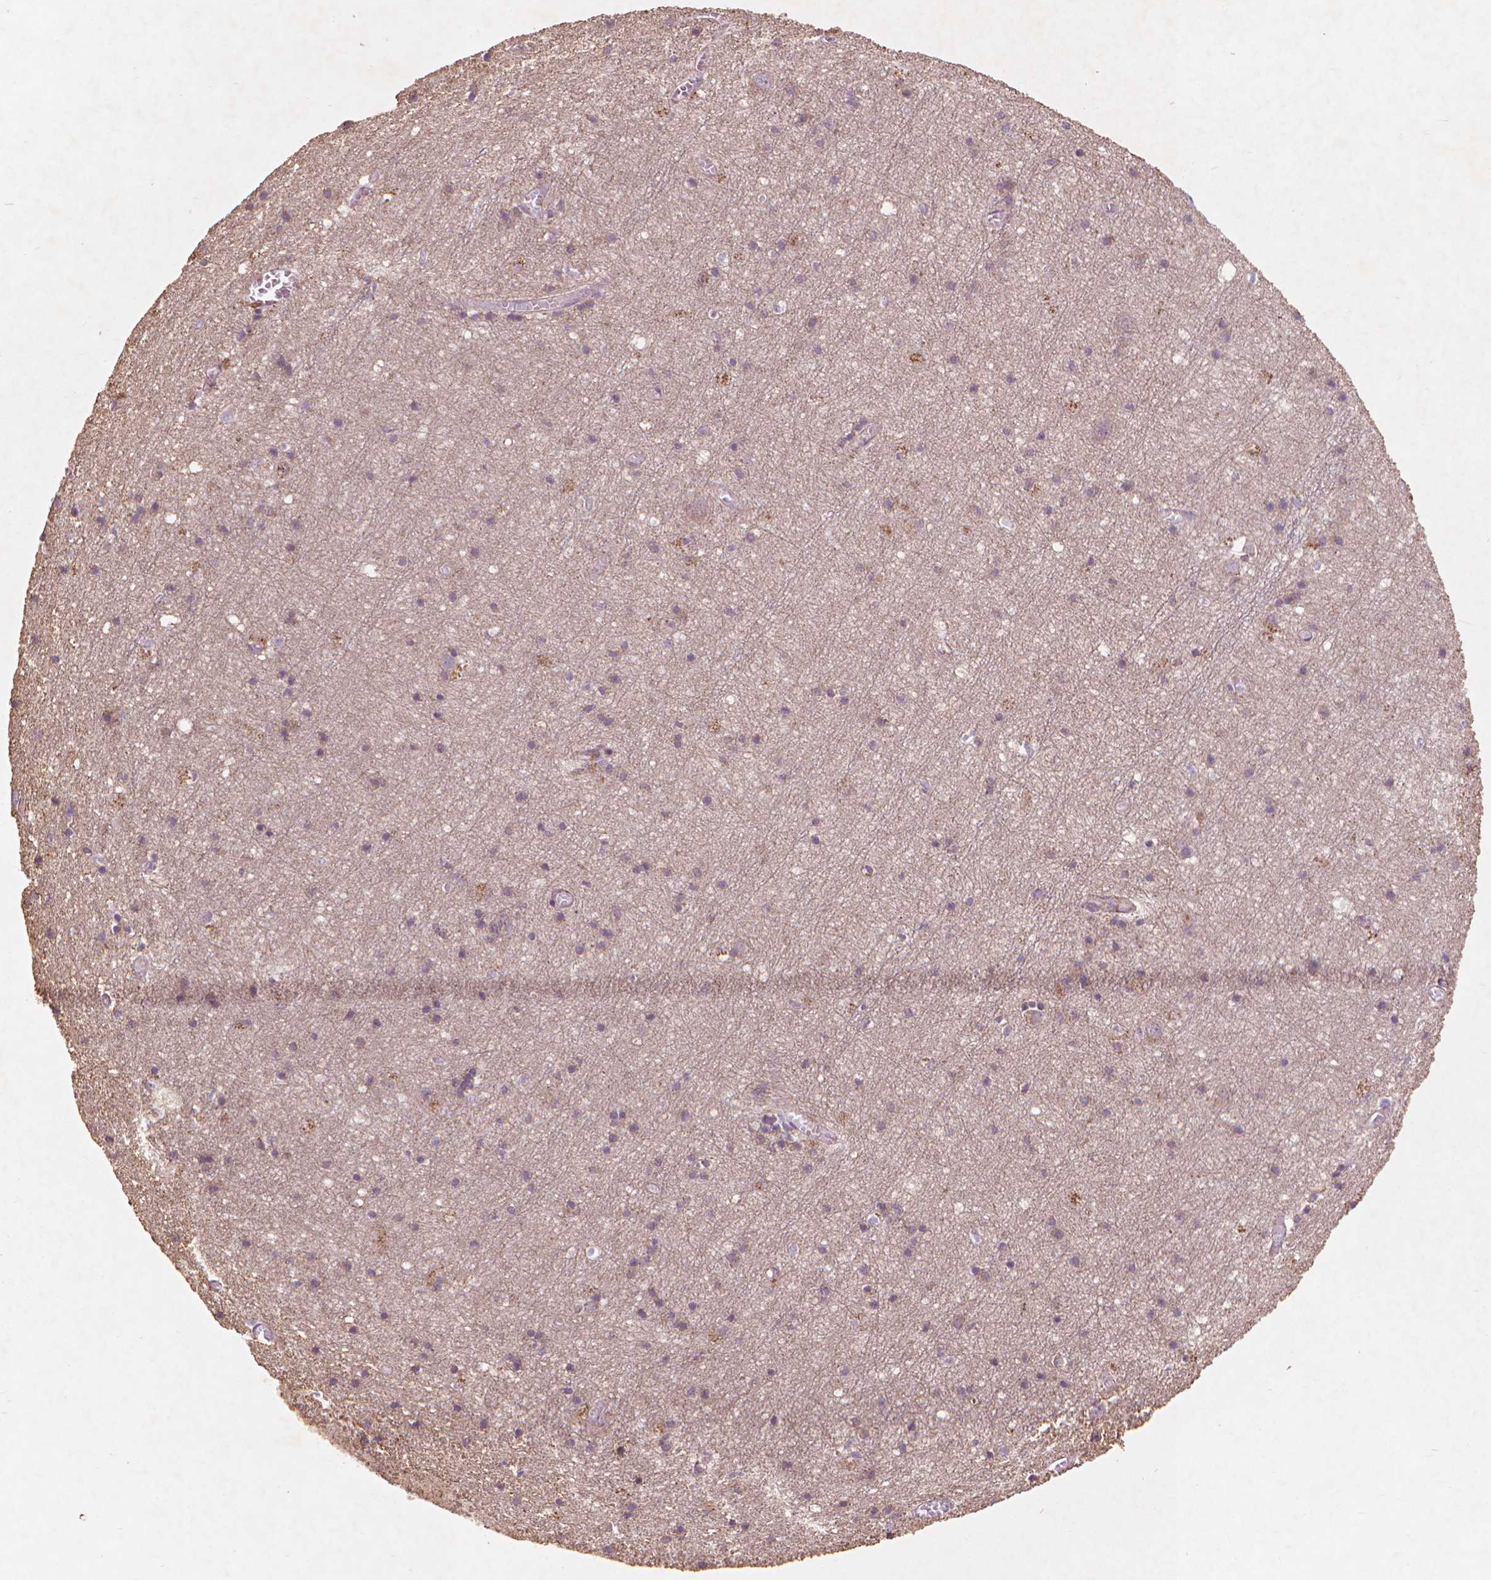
{"staining": {"intensity": "negative", "quantity": "none", "location": "none"}, "tissue": "cerebral cortex", "cell_type": "Endothelial cells", "image_type": "normal", "snomed": [{"axis": "morphology", "description": "Normal tissue, NOS"}, {"axis": "topography", "description": "Cerebral cortex"}], "caption": "This histopathology image is of normal cerebral cortex stained with immunohistochemistry to label a protein in brown with the nuclei are counter-stained blue. There is no positivity in endothelial cells. Nuclei are stained in blue.", "gene": "NLRX1", "patient": {"sex": "male", "age": 70}}